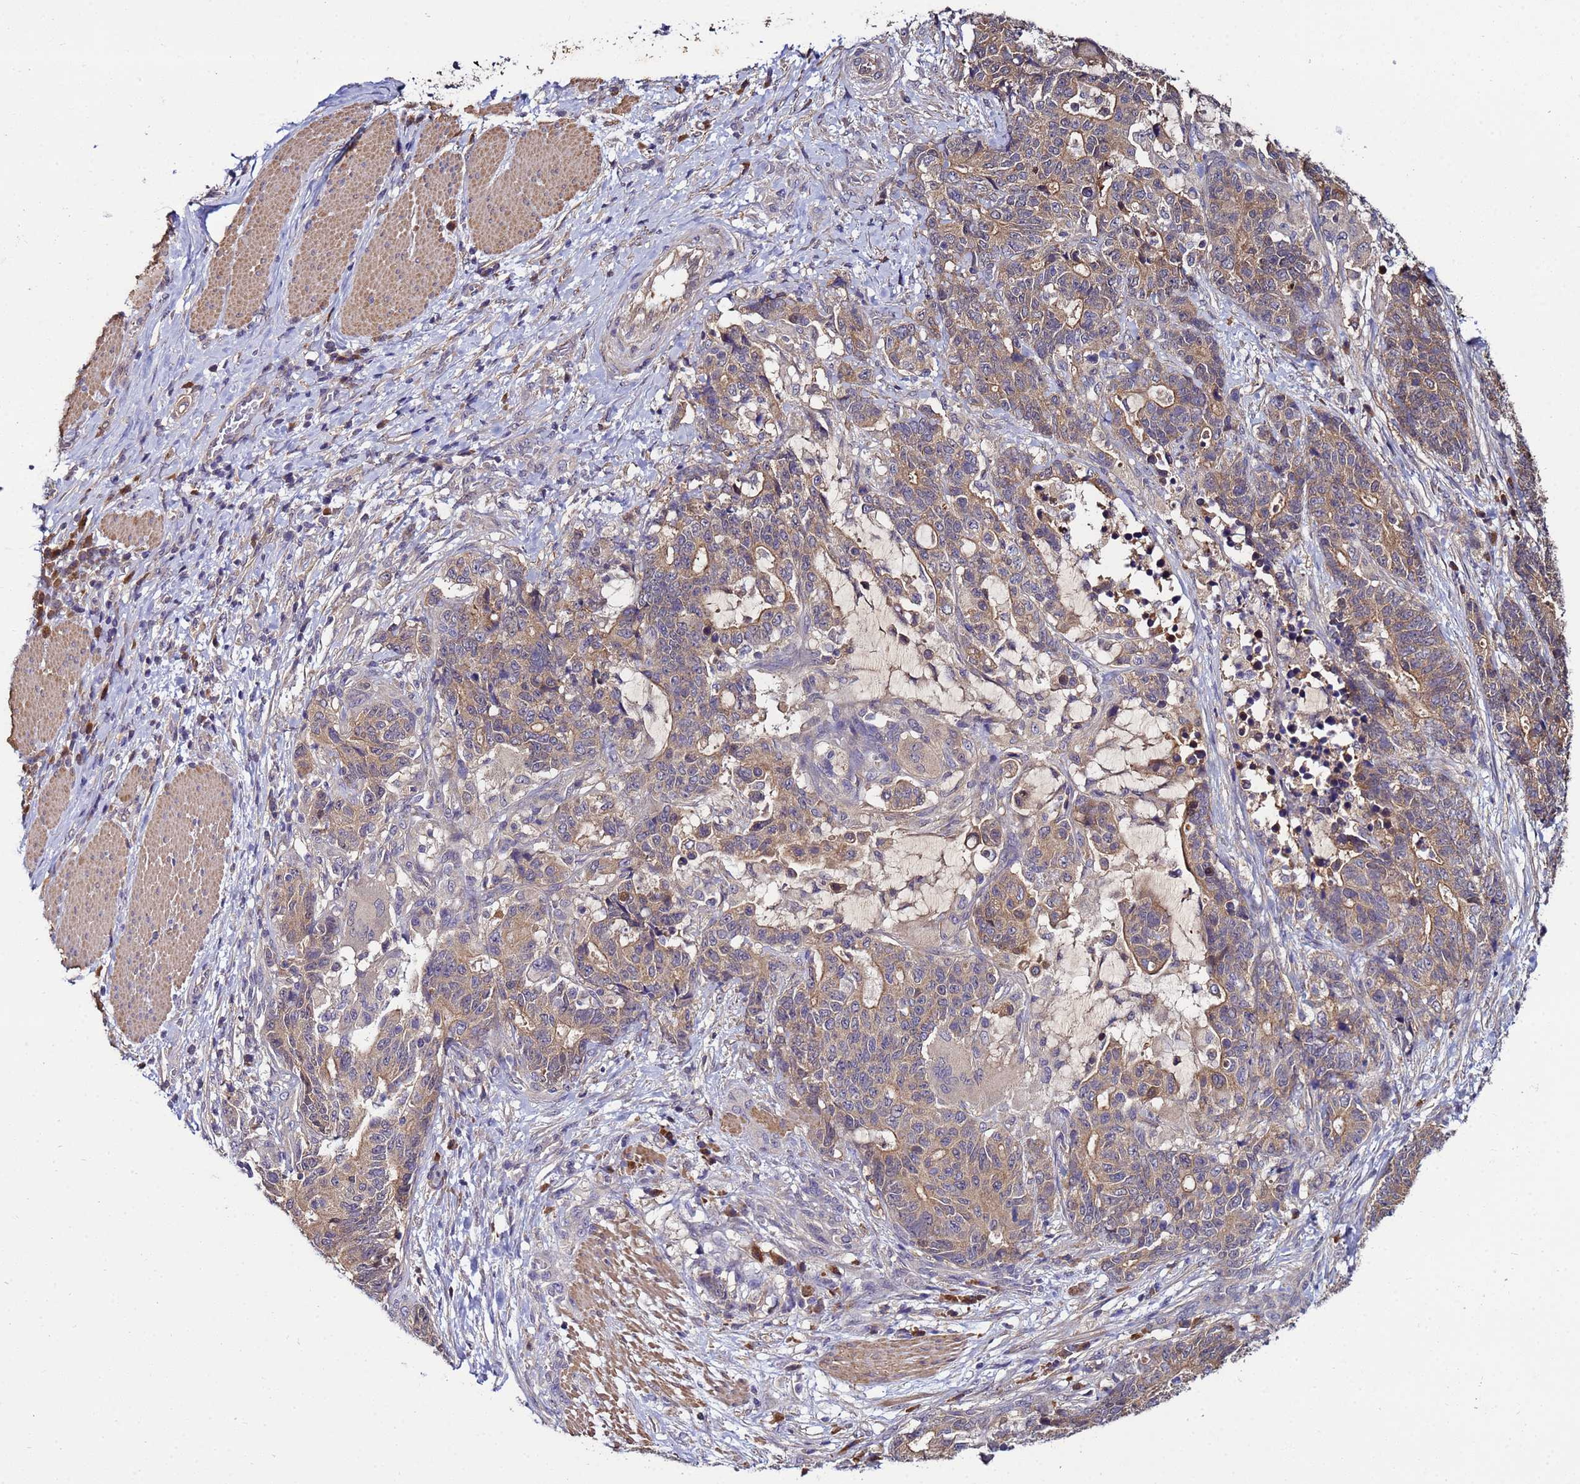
{"staining": {"intensity": "weak", "quantity": ">75%", "location": "cytoplasmic/membranous"}, "tissue": "stomach cancer", "cell_type": "Tumor cells", "image_type": "cancer", "snomed": [{"axis": "morphology", "description": "Normal tissue, NOS"}, {"axis": "morphology", "description": "Adenocarcinoma, NOS"}, {"axis": "topography", "description": "Stomach"}], "caption": "An image showing weak cytoplasmic/membranous expression in approximately >75% of tumor cells in stomach cancer (adenocarcinoma), as visualized by brown immunohistochemical staining.", "gene": "NAXE", "patient": {"sex": "female", "age": 64}}